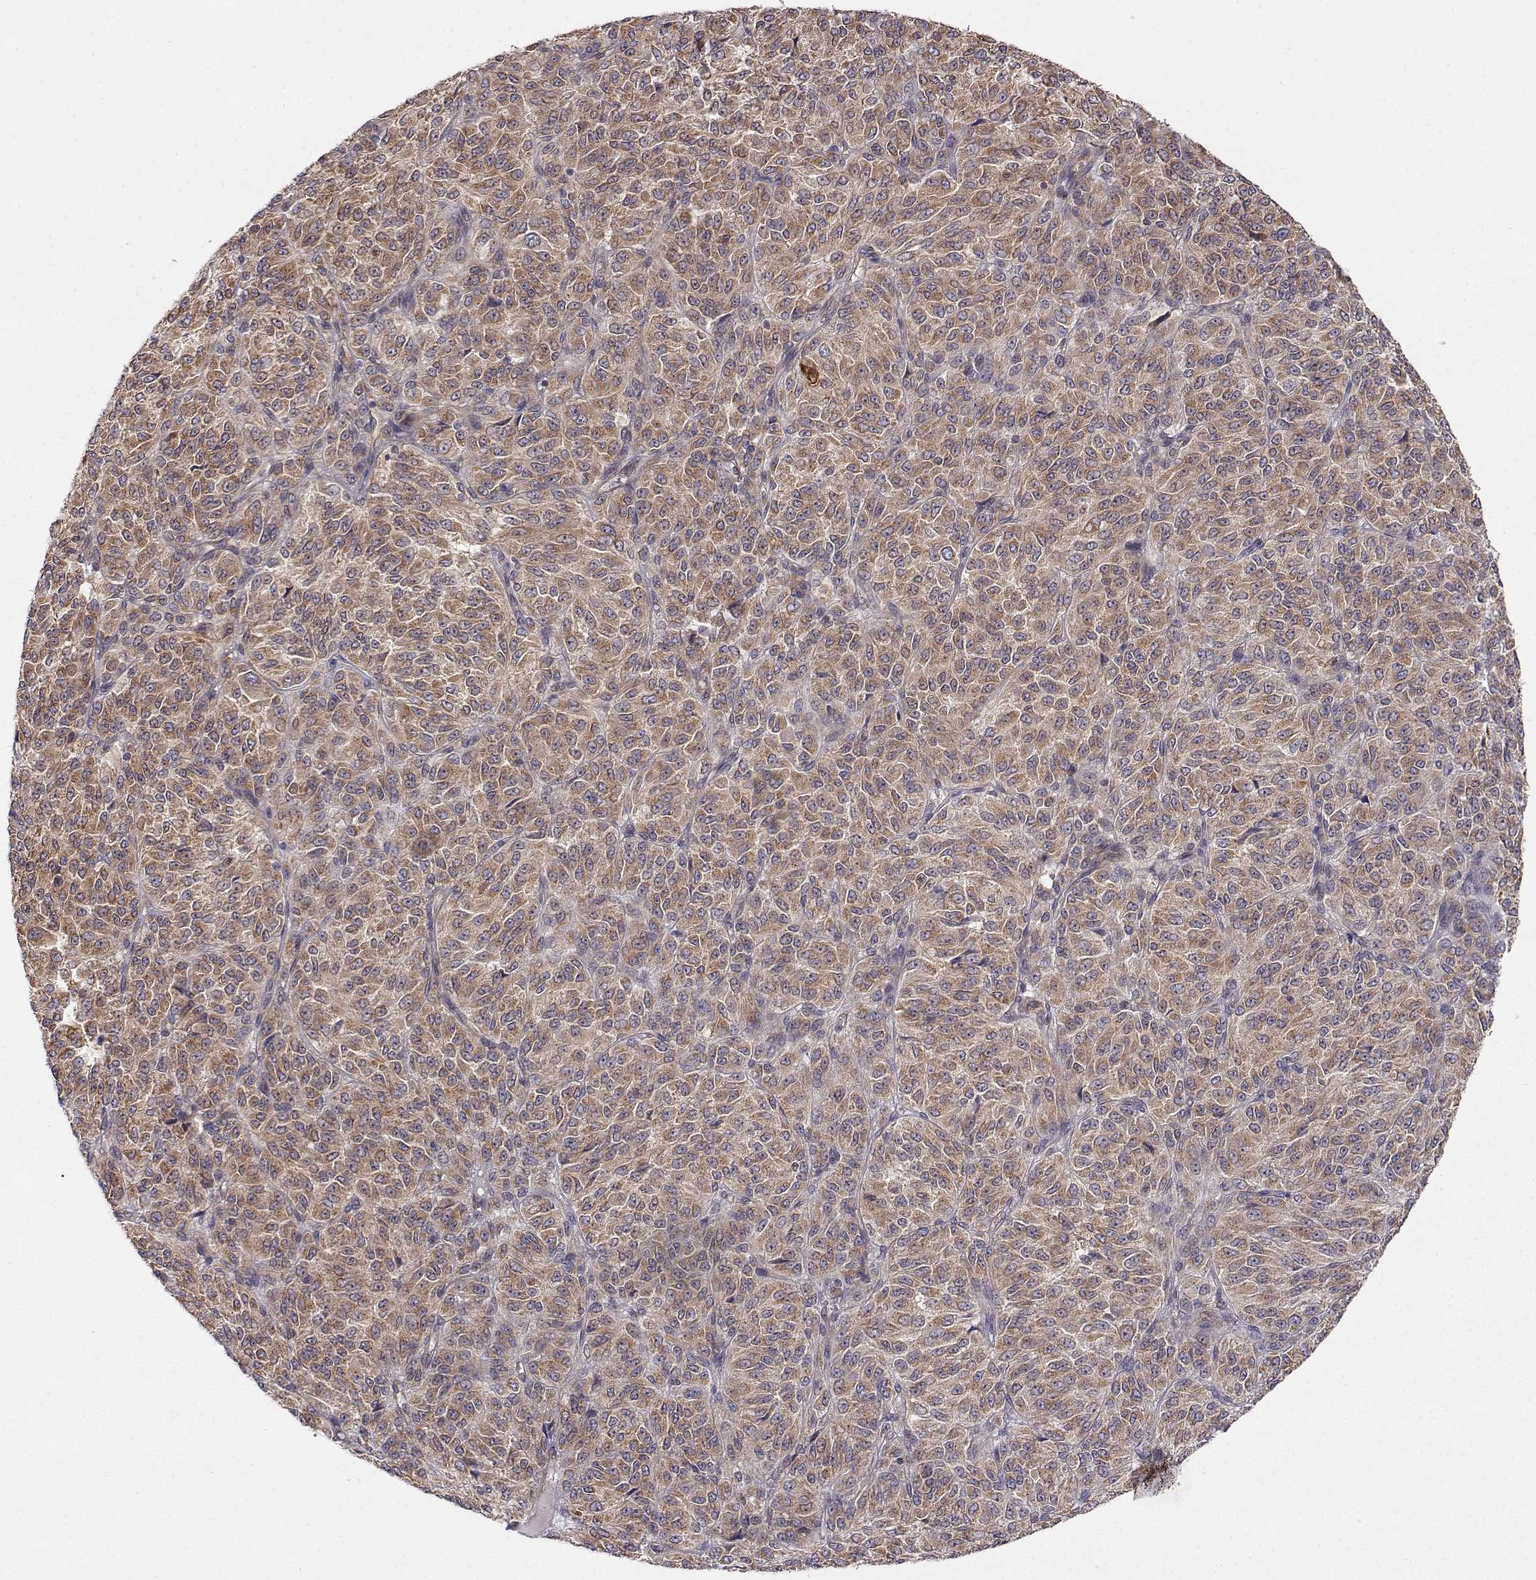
{"staining": {"intensity": "moderate", "quantity": ">75%", "location": "cytoplasmic/membranous"}, "tissue": "melanoma", "cell_type": "Tumor cells", "image_type": "cancer", "snomed": [{"axis": "morphology", "description": "Malignant melanoma, Metastatic site"}, {"axis": "topography", "description": "Brain"}], "caption": "The micrograph displays staining of melanoma, revealing moderate cytoplasmic/membranous protein staining (brown color) within tumor cells.", "gene": "PAIP1", "patient": {"sex": "female", "age": 56}}